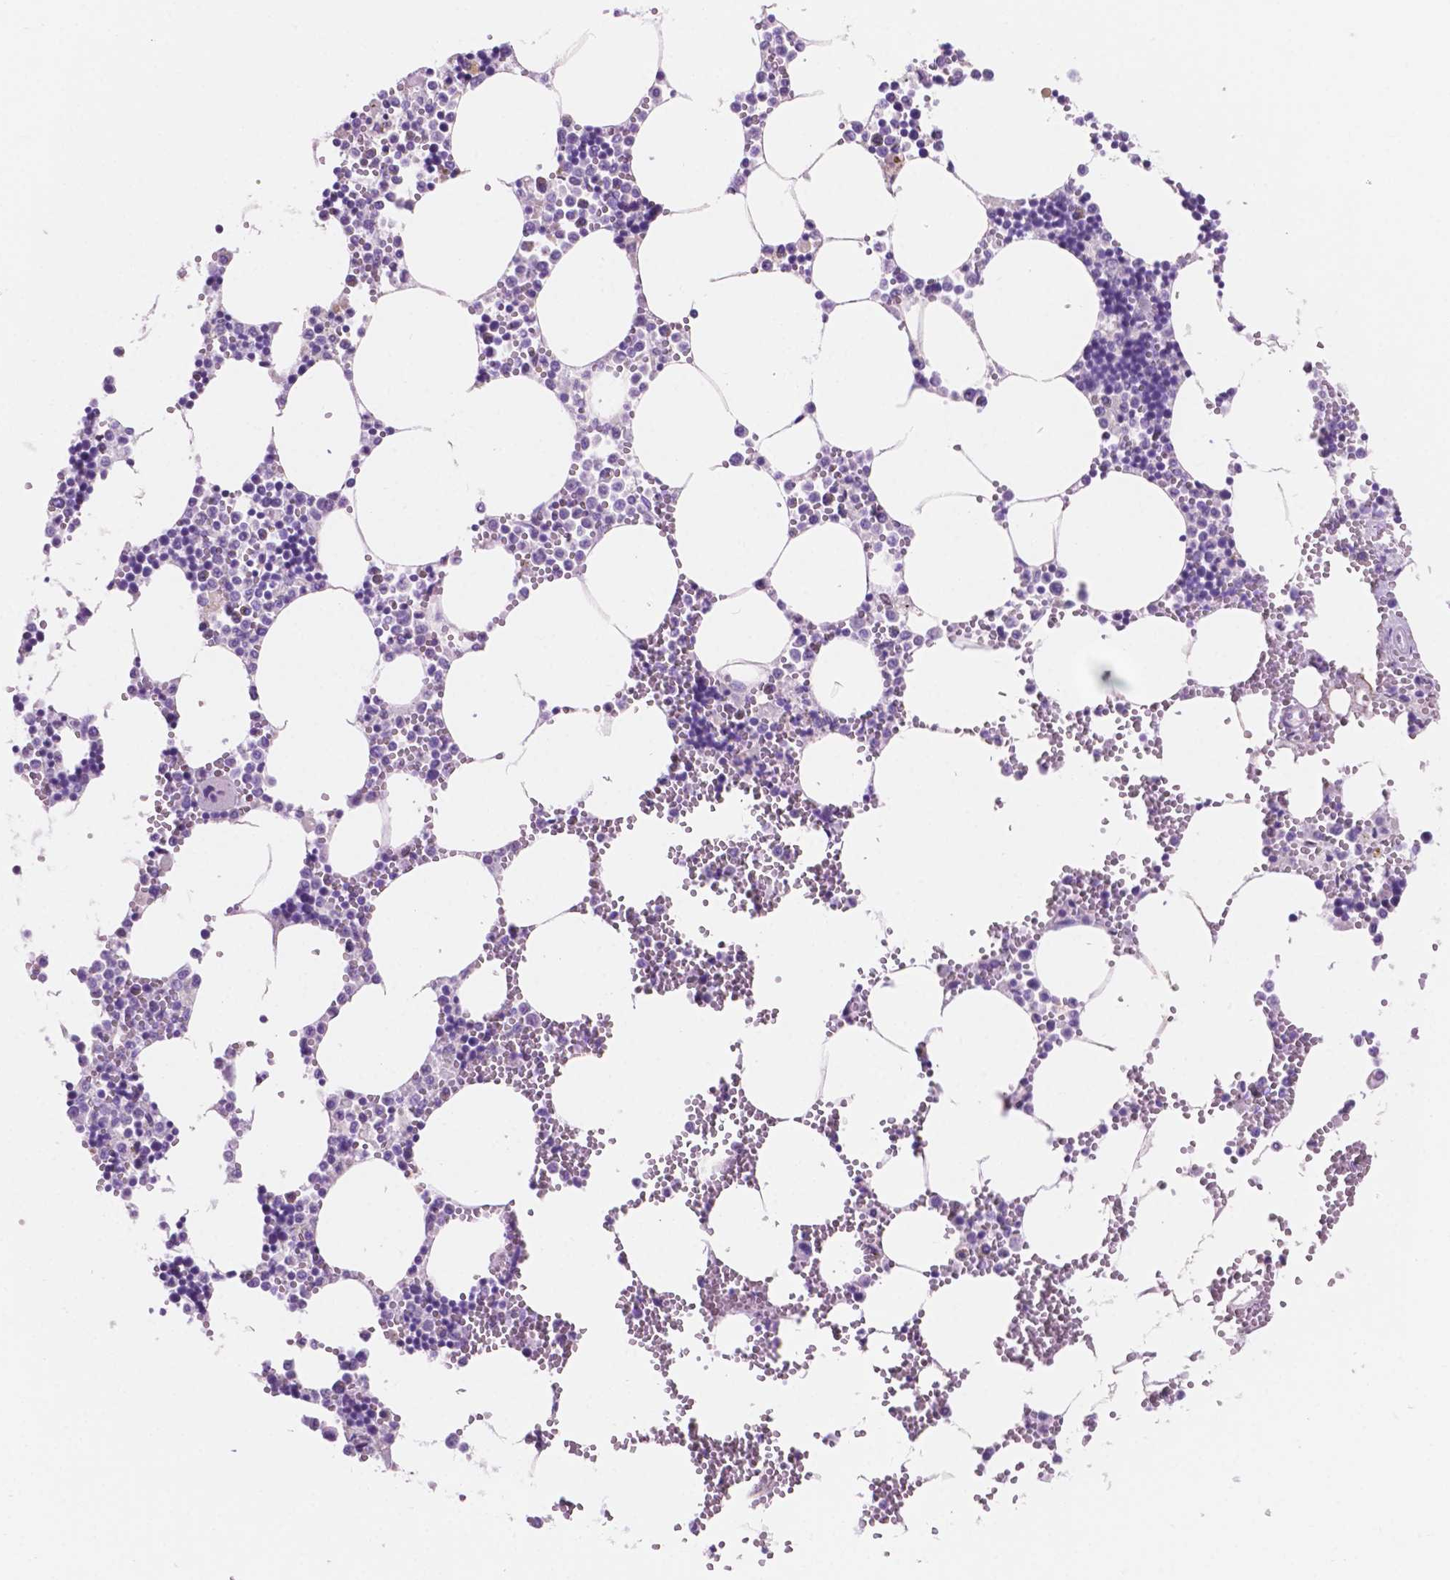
{"staining": {"intensity": "negative", "quantity": "none", "location": "none"}, "tissue": "bone marrow", "cell_type": "Hematopoietic cells", "image_type": "normal", "snomed": [{"axis": "morphology", "description": "Normal tissue, NOS"}, {"axis": "topography", "description": "Bone marrow"}], "caption": "Immunohistochemistry (IHC) image of normal bone marrow: human bone marrow stained with DAB (3,3'-diaminobenzidine) demonstrates no significant protein staining in hematopoietic cells.", "gene": "IGFN1", "patient": {"sex": "male", "age": 54}}